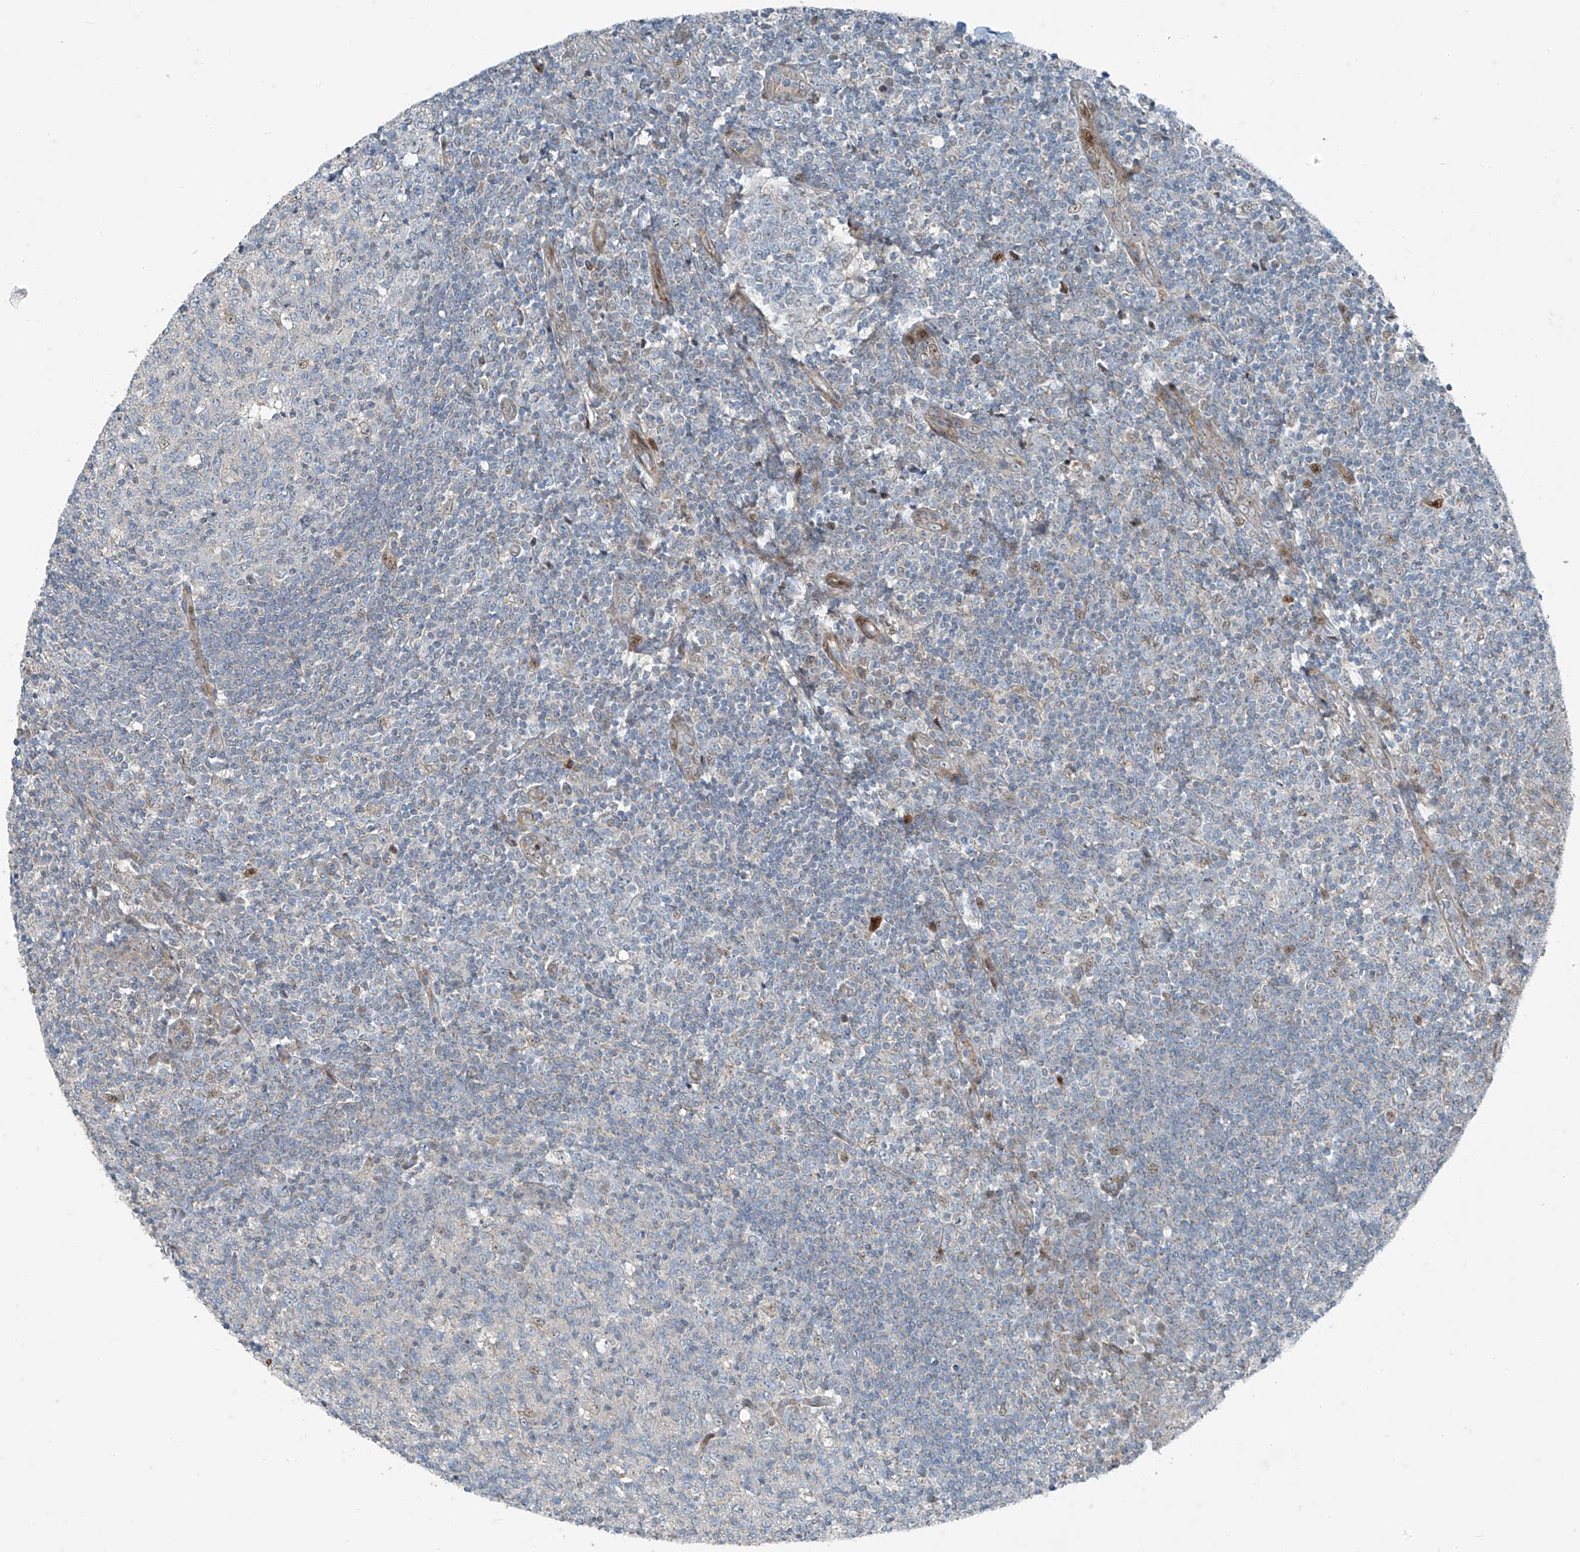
{"staining": {"intensity": "moderate", "quantity": "<25%", "location": "nuclear"}, "tissue": "tonsil", "cell_type": "Germinal center cells", "image_type": "normal", "snomed": [{"axis": "morphology", "description": "Normal tissue, NOS"}, {"axis": "topography", "description": "Tonsil"}], "caption": "Protein staining of normal tonsil demonstrates moderate nuclear positivity in about <25% of germinal center cells. (IHC, brightfield microscopy, high magnification).", "gene": "PPCS", "patient": {"sex": "female", "age": 19}}